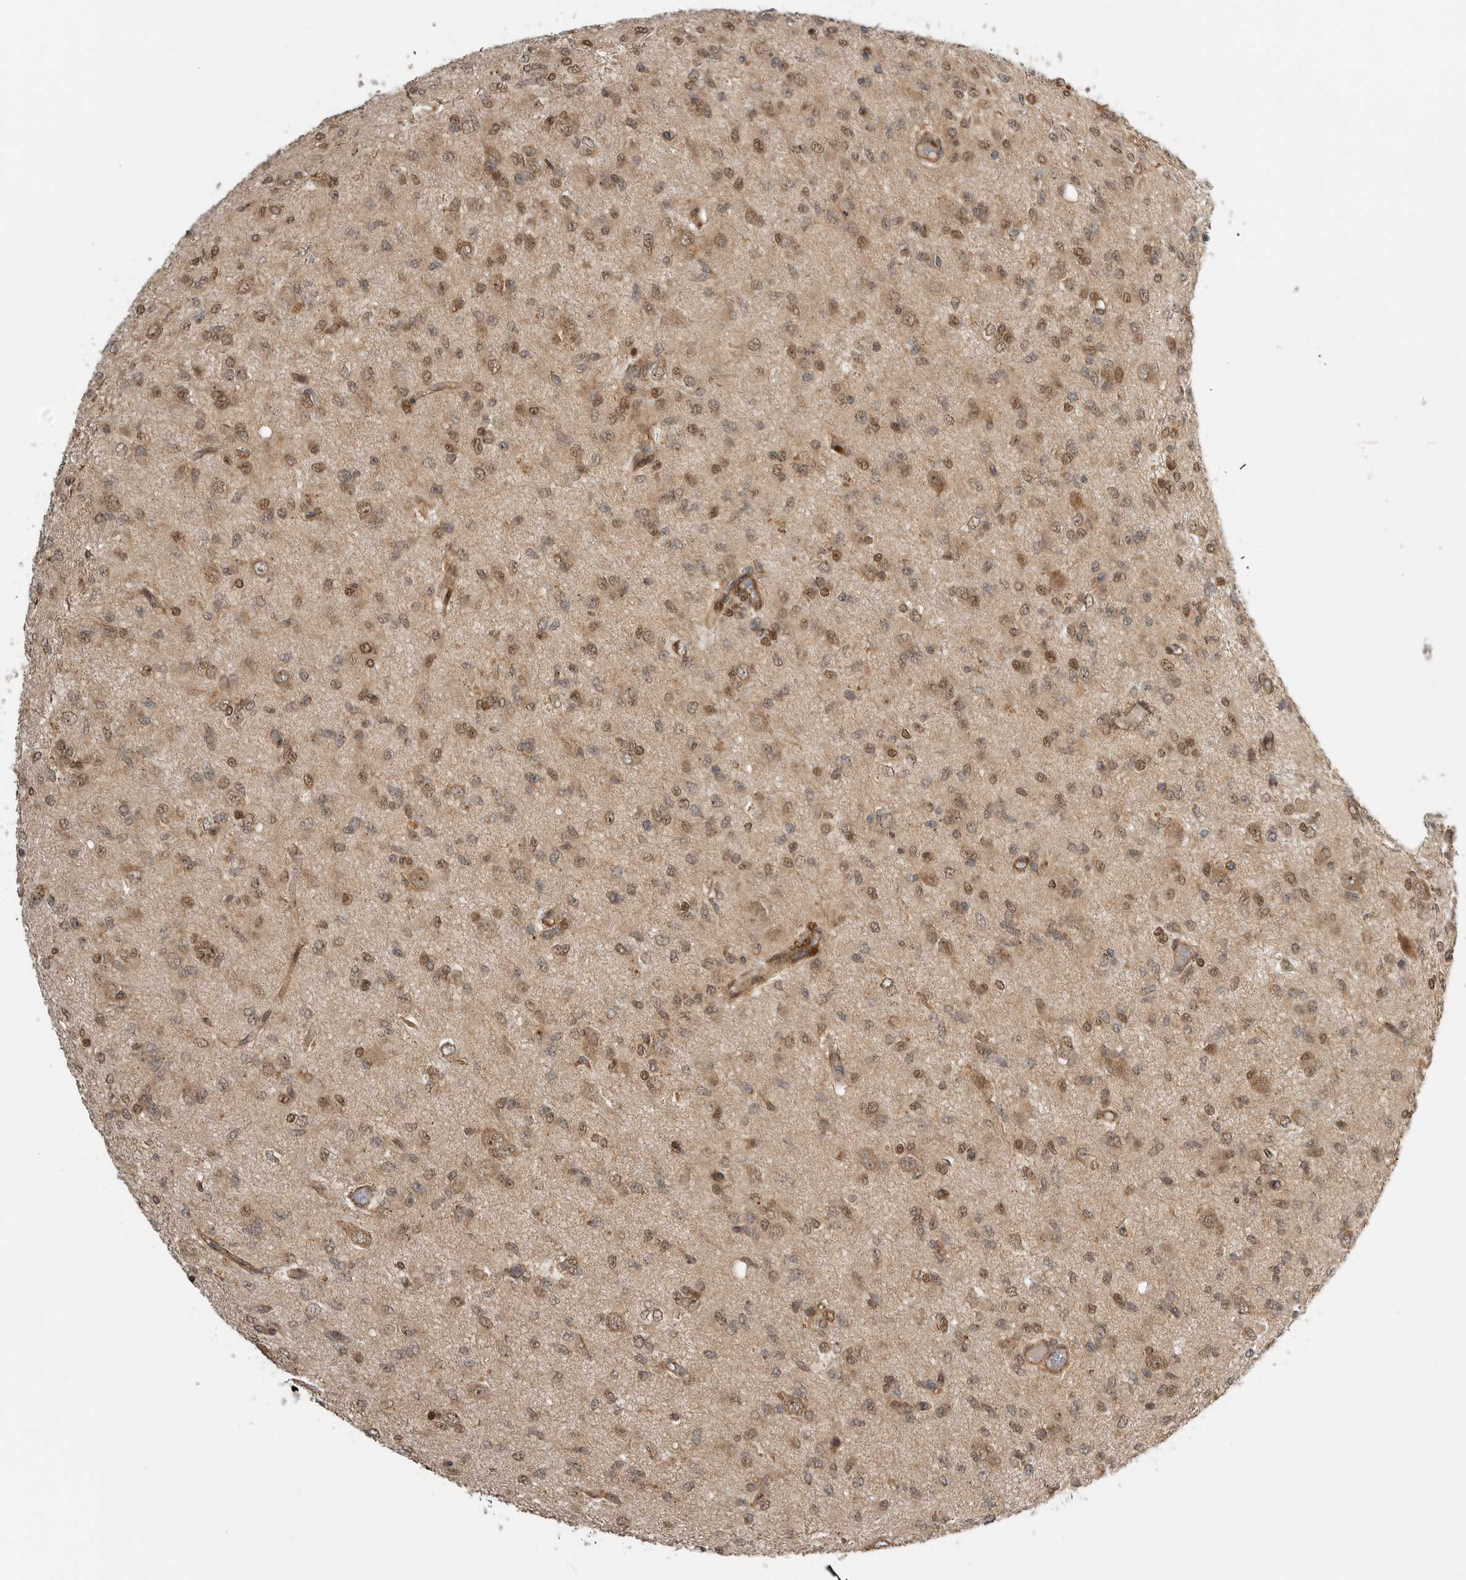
{"staining": {"intensity": "moderate", "quantity": ">75%", "location": "cytoplasmic/membranous,nuclear"}, "tissue": "glioma", "cell_type": "Tumor cells", "image_type": "cancer", "snomed": [{"axis": "morphology", "description": "Glioma, malignant, High grade"}, {"axis": "topography", "description": "Brain"}], "caption": "Tumor cells exhibit medium levels of moderate cytoplasmic/membranous and nuclear staining in about >75% of cells in human malignant high-grade glioma. (Stains: DAB in brown, nuclei in blue, Microscopy: brightfield microscopy at high magnification).", "gene": "STRAP", "patient": {"sex": "female", "age": 59}}